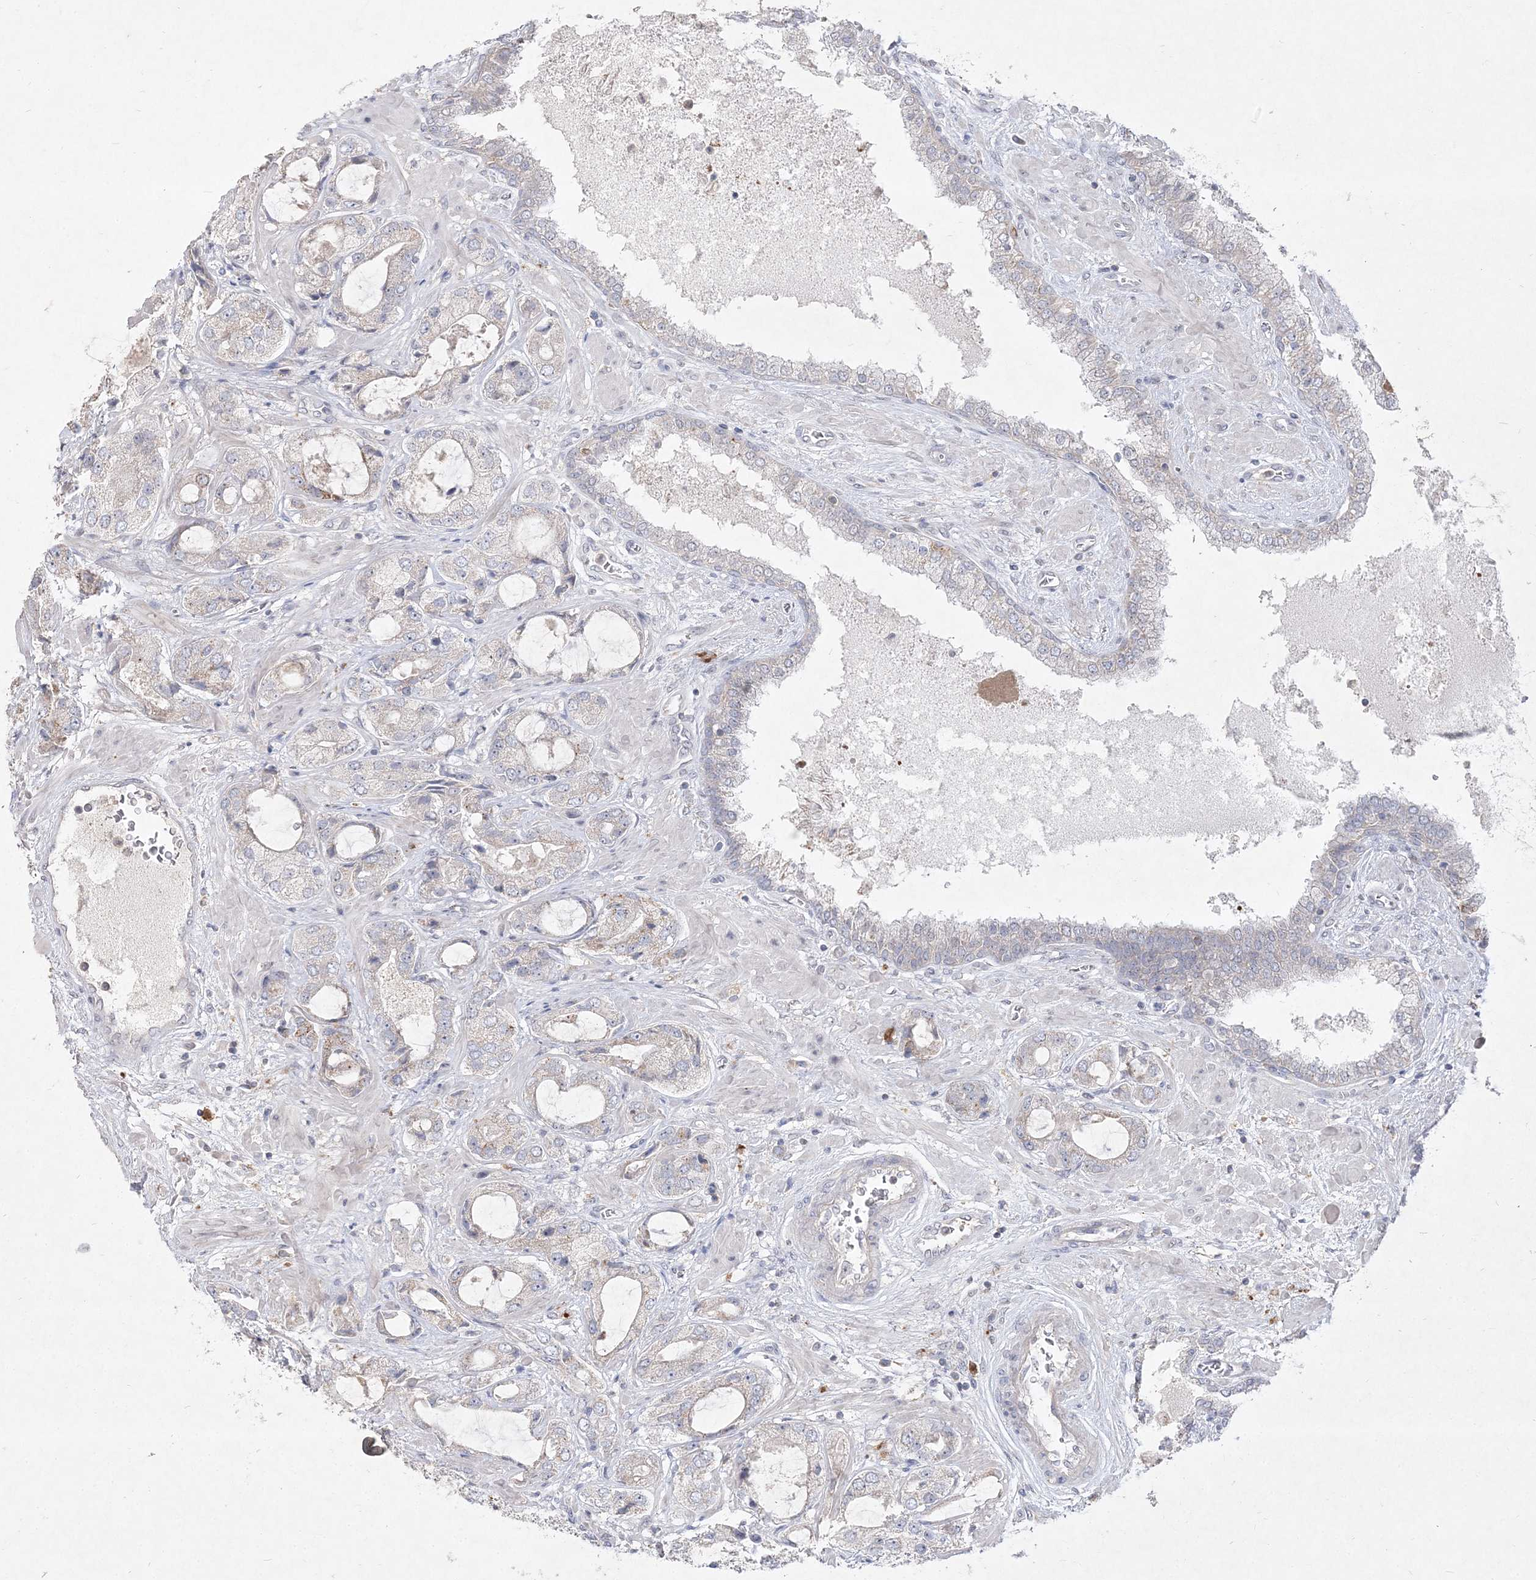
{"staining": {"intensity": "negative", "quantity": "none", "location": "none"}, "tissue": "prostate cancer", "cell_type": "Tumor cells", "image_type": "cancer", "snomed": [{"axis": "morphology", "description": "Adenocarcinoma, High grade"}, {"axis": "topography", "description": "Prostate"}], "caption": "Human prostate high-grade adenocarcinoma stained for a protein using immunohistochemistry (IHC) demonstrates no staining in tumor cells.", "gene": "CLNK", "patient": {"sex": "male", "age": 59}}